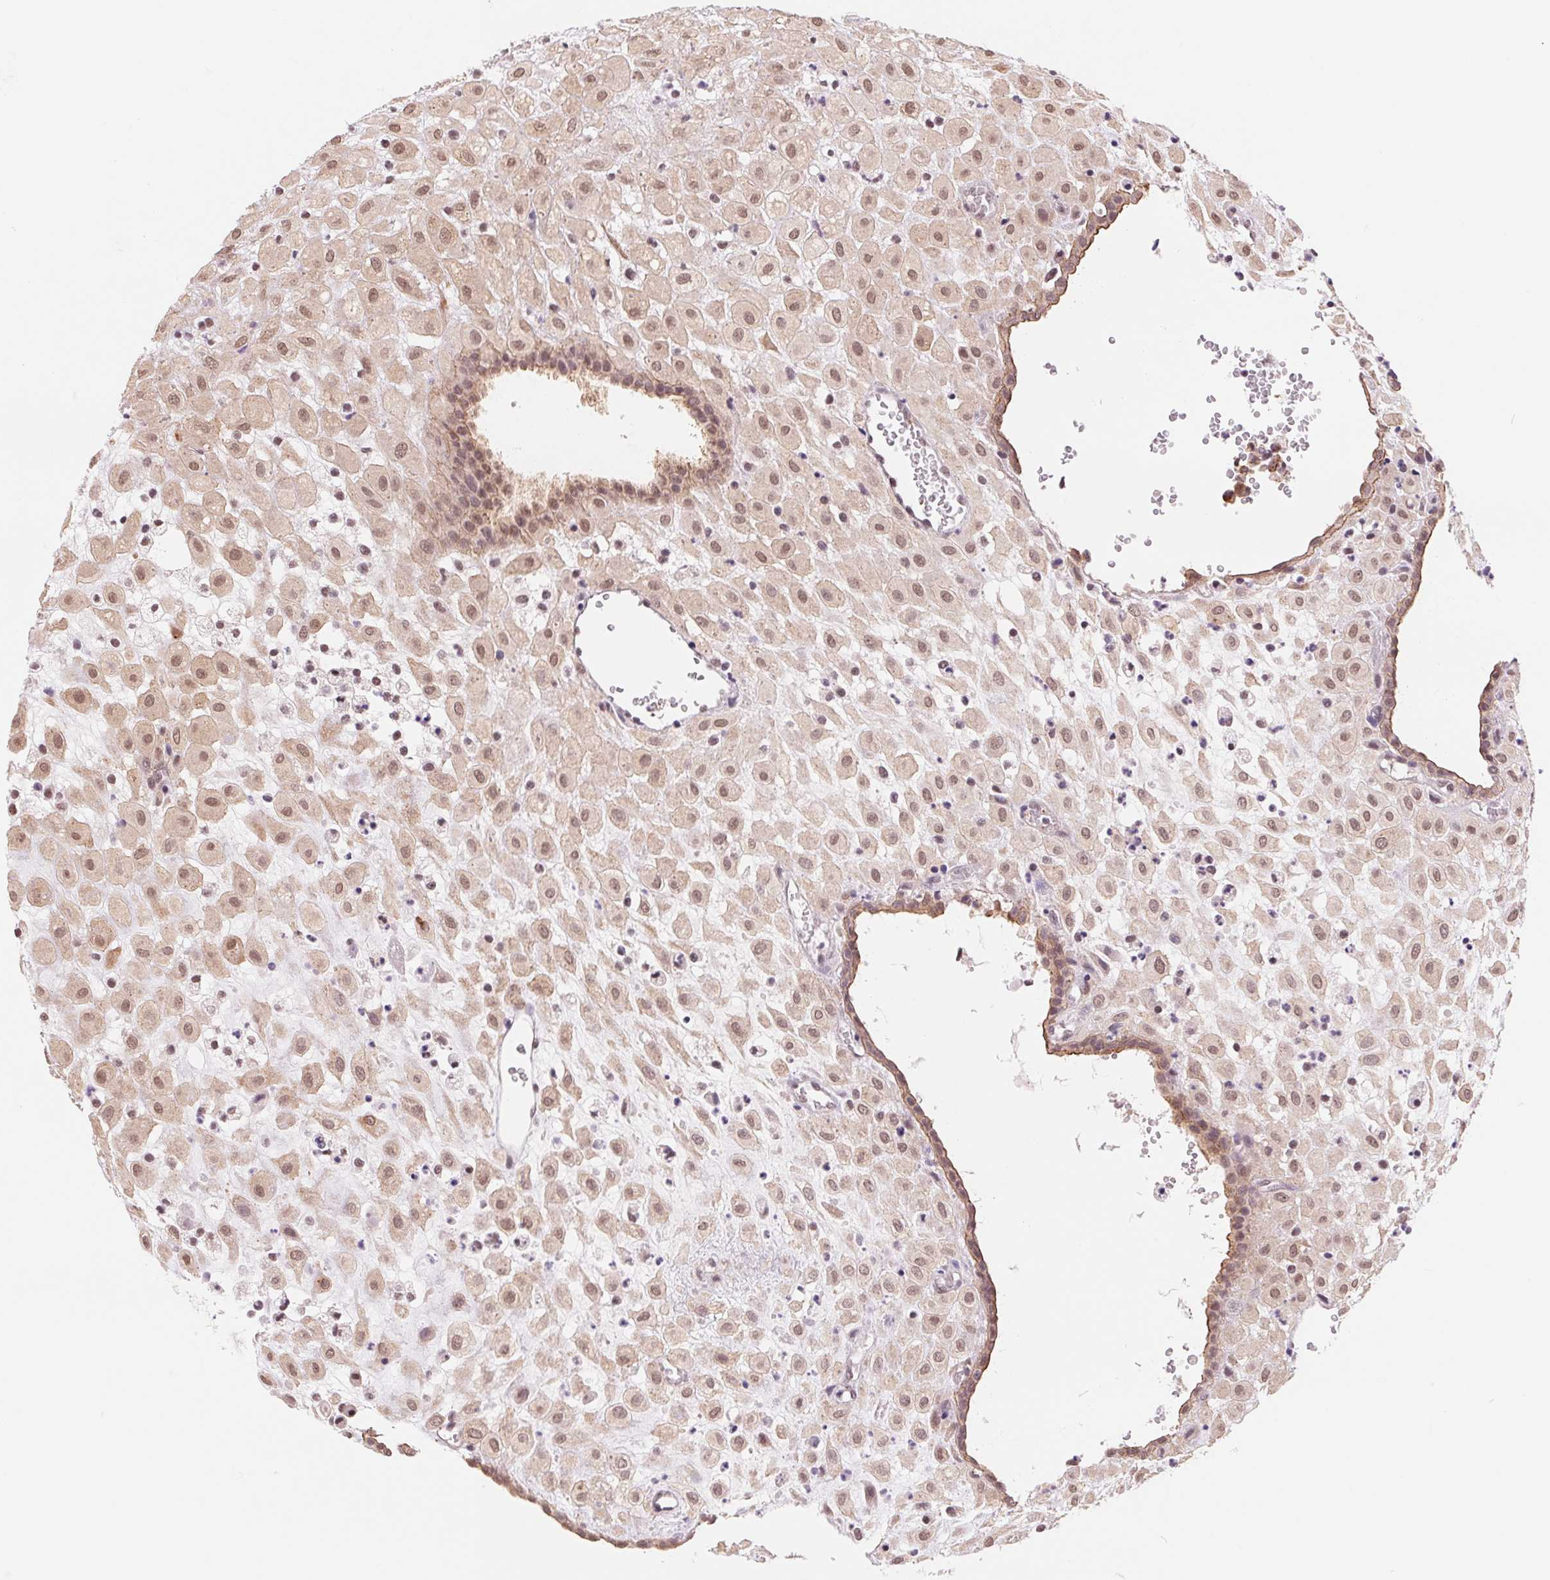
{"staining": {"intensity": "moderate", "quantity": ">75%", "location": "cytoplasmic/membranous,nuclear"}, "tissue": "placenta", "cell_type": "Decidual cells", "image_type": "normal", "snomed": [{"axis": "morphology", "description": "Normal tissue, NOS"}, {"axis": "topography", "description": "Placenta"}], "caption": "The micrograph displays staining of benign placenta, revealing moderate cytoplasmic/membranous,nuclear protein positivity (brown color) within decidual cells.", "gene": "BCAT1", "patient": {"sex": "female", "age": 24}}